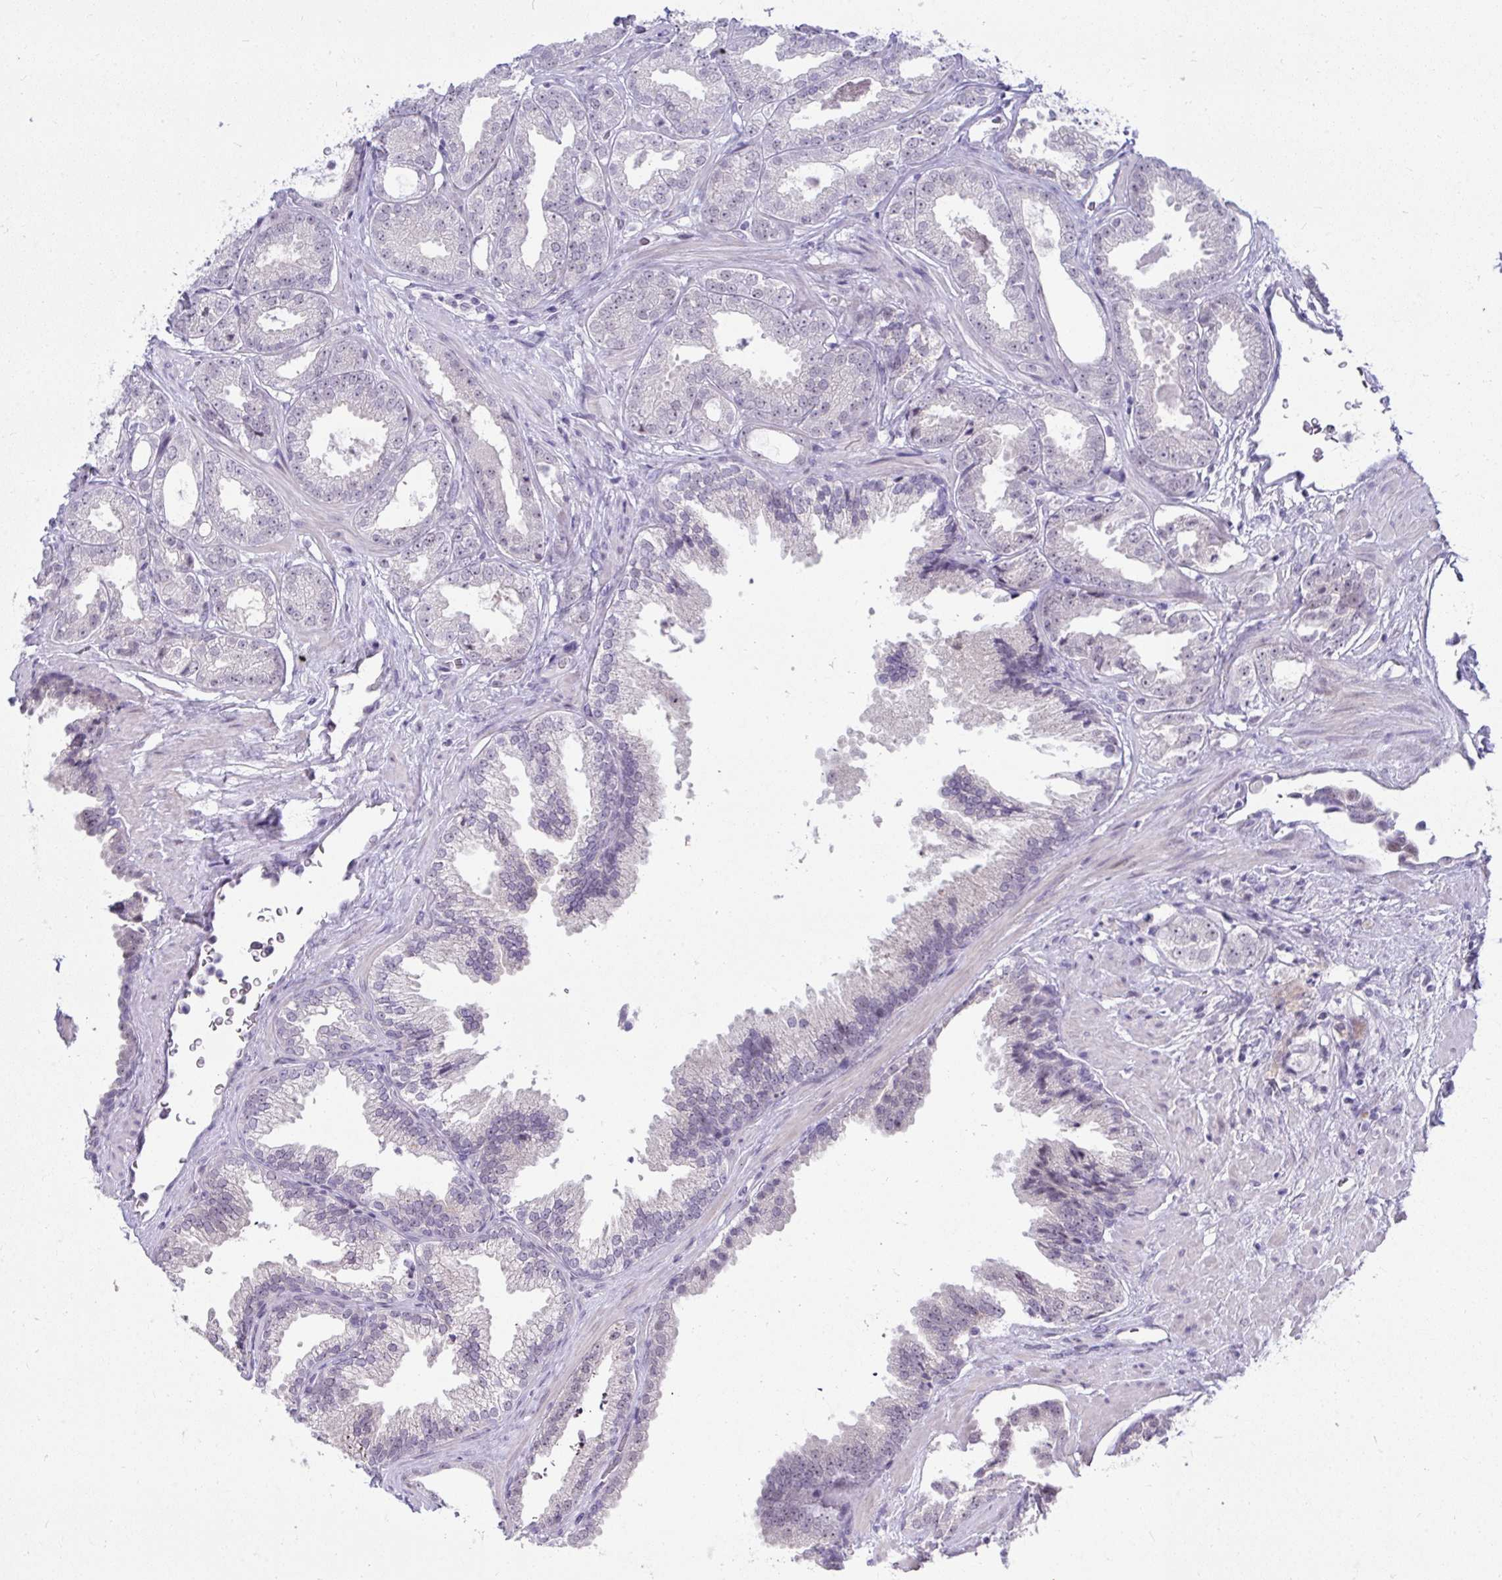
{"staining": {"intensity": "negative", "quantity": "none", "location": "none"}, "tissue": "prostate cancer", "cell_type": "Tumor cells", "image_type": "cancer", "snomed": [{"axis": "morphology", "description": "Adenocarcinoma, Low grade"}, {"axis": "topography", "description": "Prostate"}], "caption": "Tumor cells show no significant protein positivity in low-grade adenocarcinoma (prostate).", "gene": "EID3", "patient": {"sex": "male", "age": 67}}